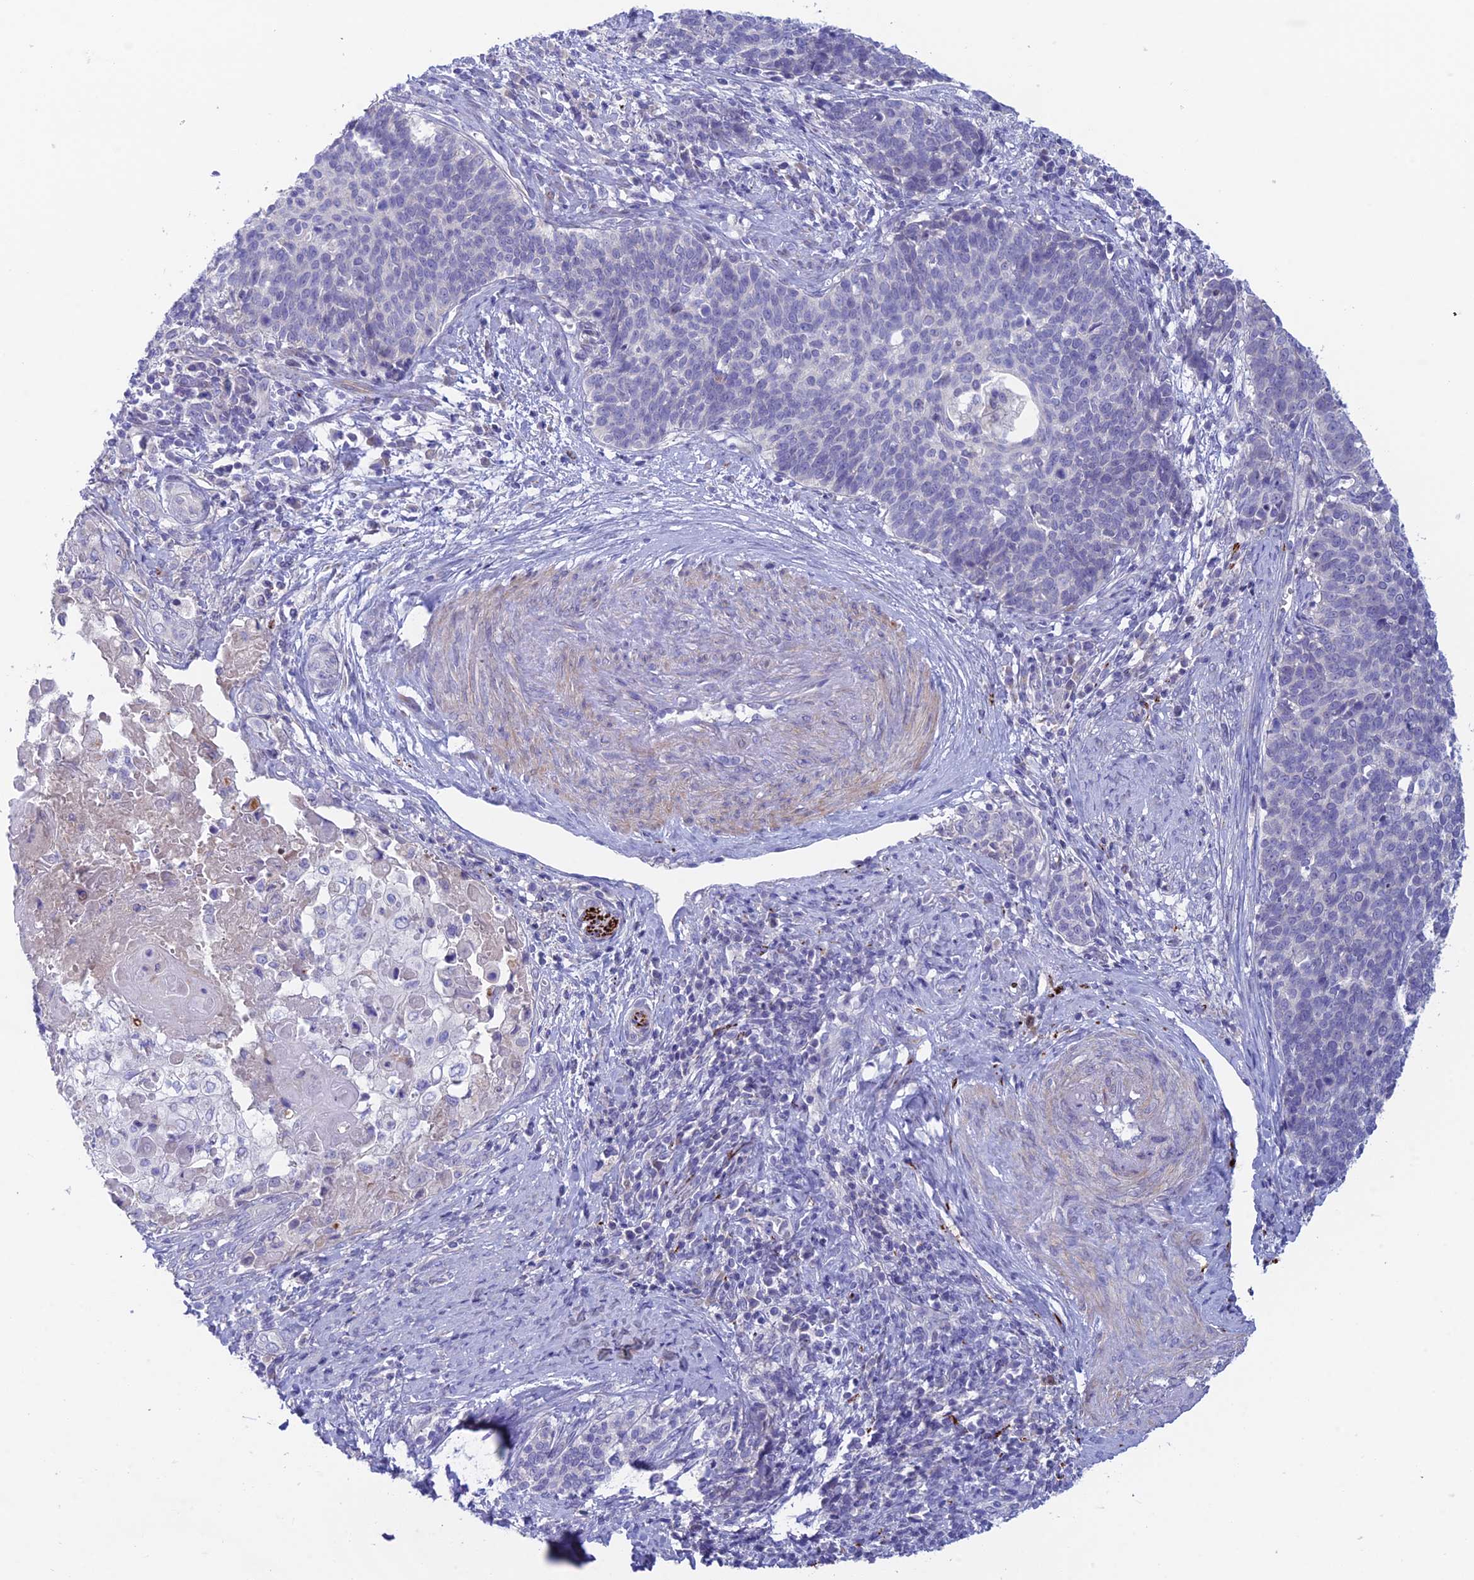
{"staining": {"intensity": "negative", "quantity": "none", "location": "none"}, "tissue": "cervical cancer", "cell_type": "Tumor cells", "image_type": "cancer", "snomed": [{"axis": "morphology", "description": "Squamous cell carcinoma, NOS"}, {"axis": "topography", "description": "Cervix"}], "caption": "Cervical squamous cell carcinoma was stained to show a protein in brown. There is no significant expression in tumor cells.", "gene": "XPO7", "patient": {"sex": "female", "age": 39}}